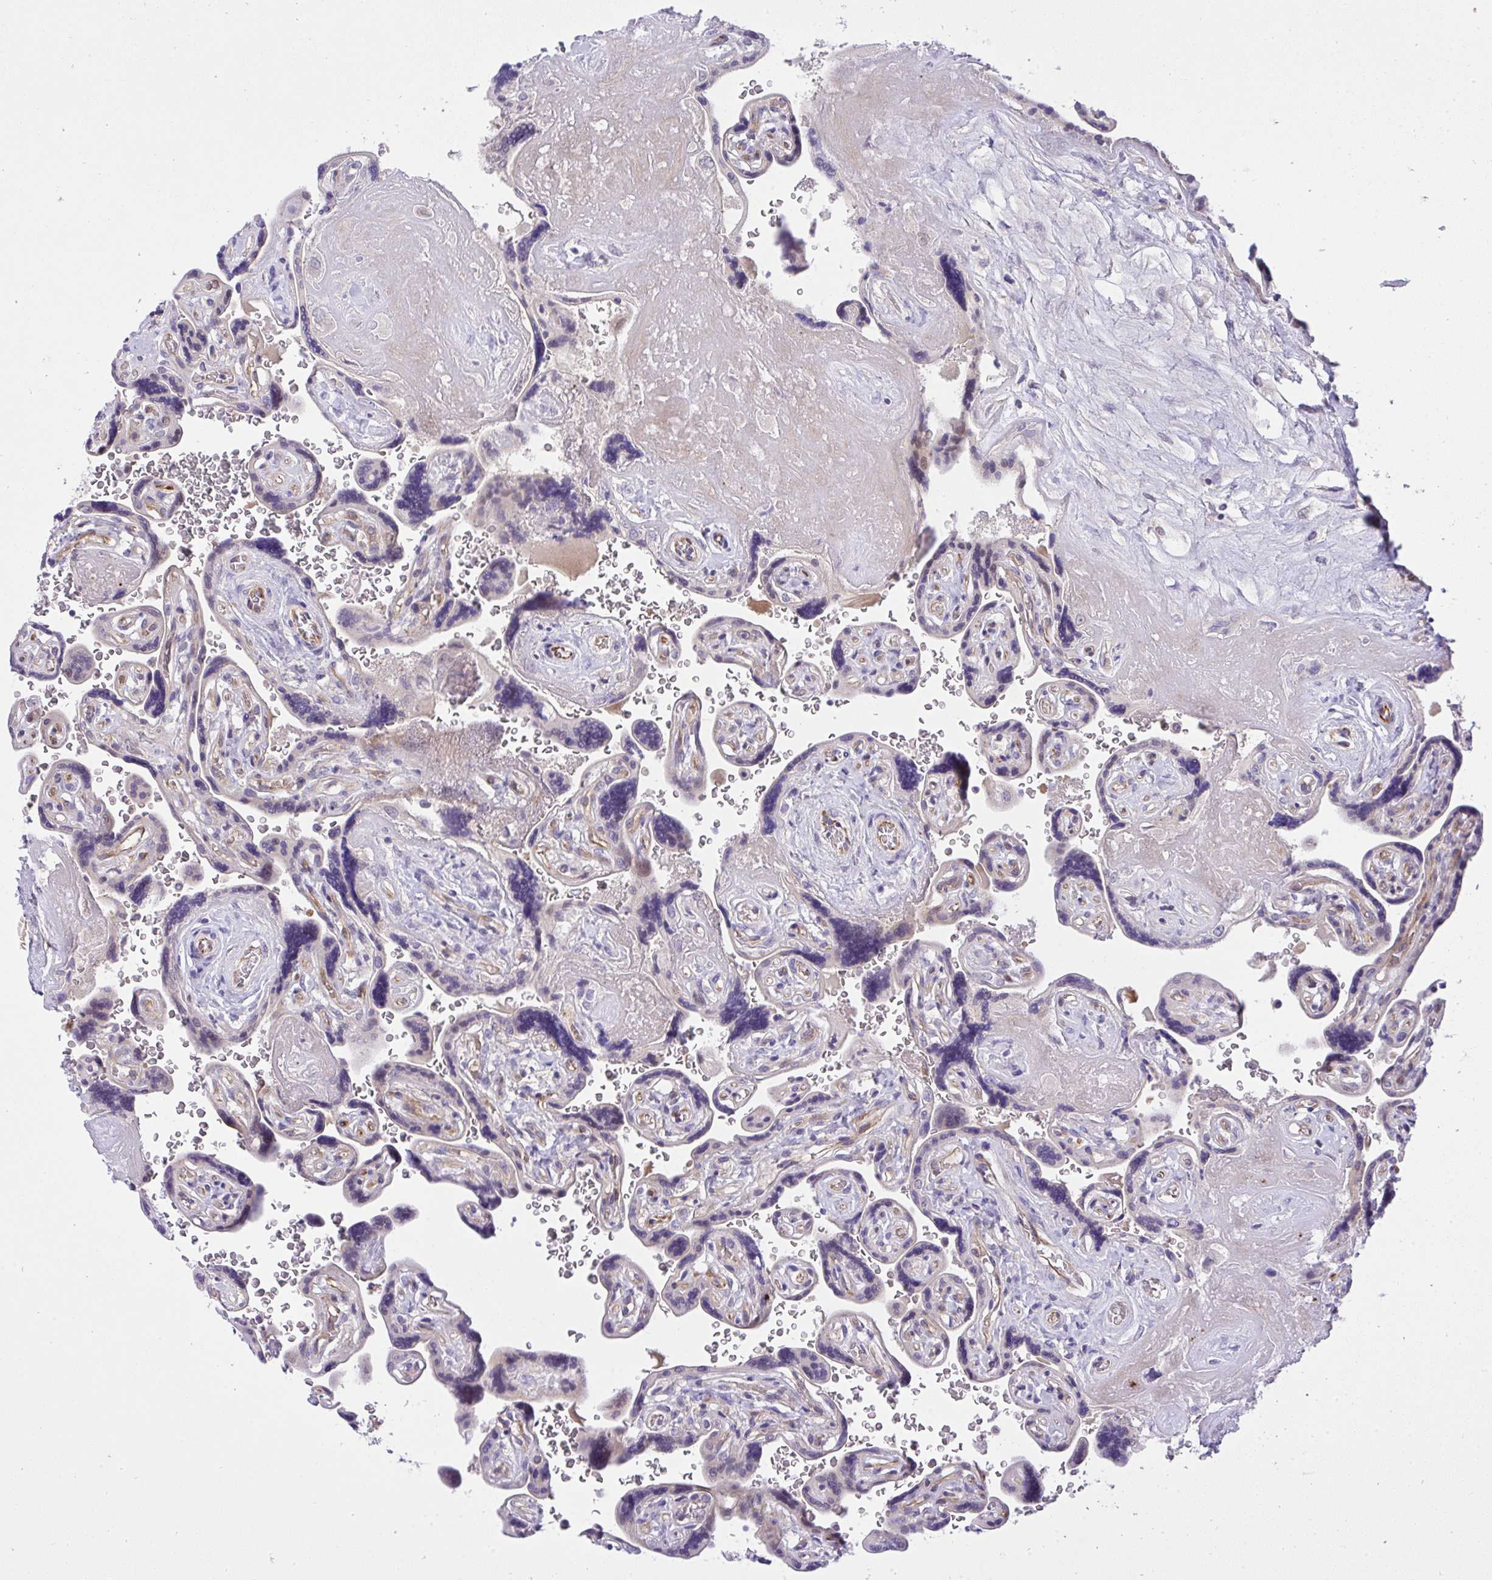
{"staining": {"intensity": "moderate", "quantity": "25%-75%", "location": "cytoplasmic/membranous"}, "tissue": "placenta", "cell_type": "Decidual cells", "image_type": "normal", "snomed": [{"axis": "morphology", "description": "Normal tissue, NOS"}, {"axis": "topography", "description": "Placenta"}], "caption": "Approximately 25%-75% of decidual cells in benign placenta demonstrate moderate cytoplasmic/membranous protein staining as visualized by brown immunohistochemical staining.", "gene": "CHIA", "patient": {"sex": "female", "age": 32}}